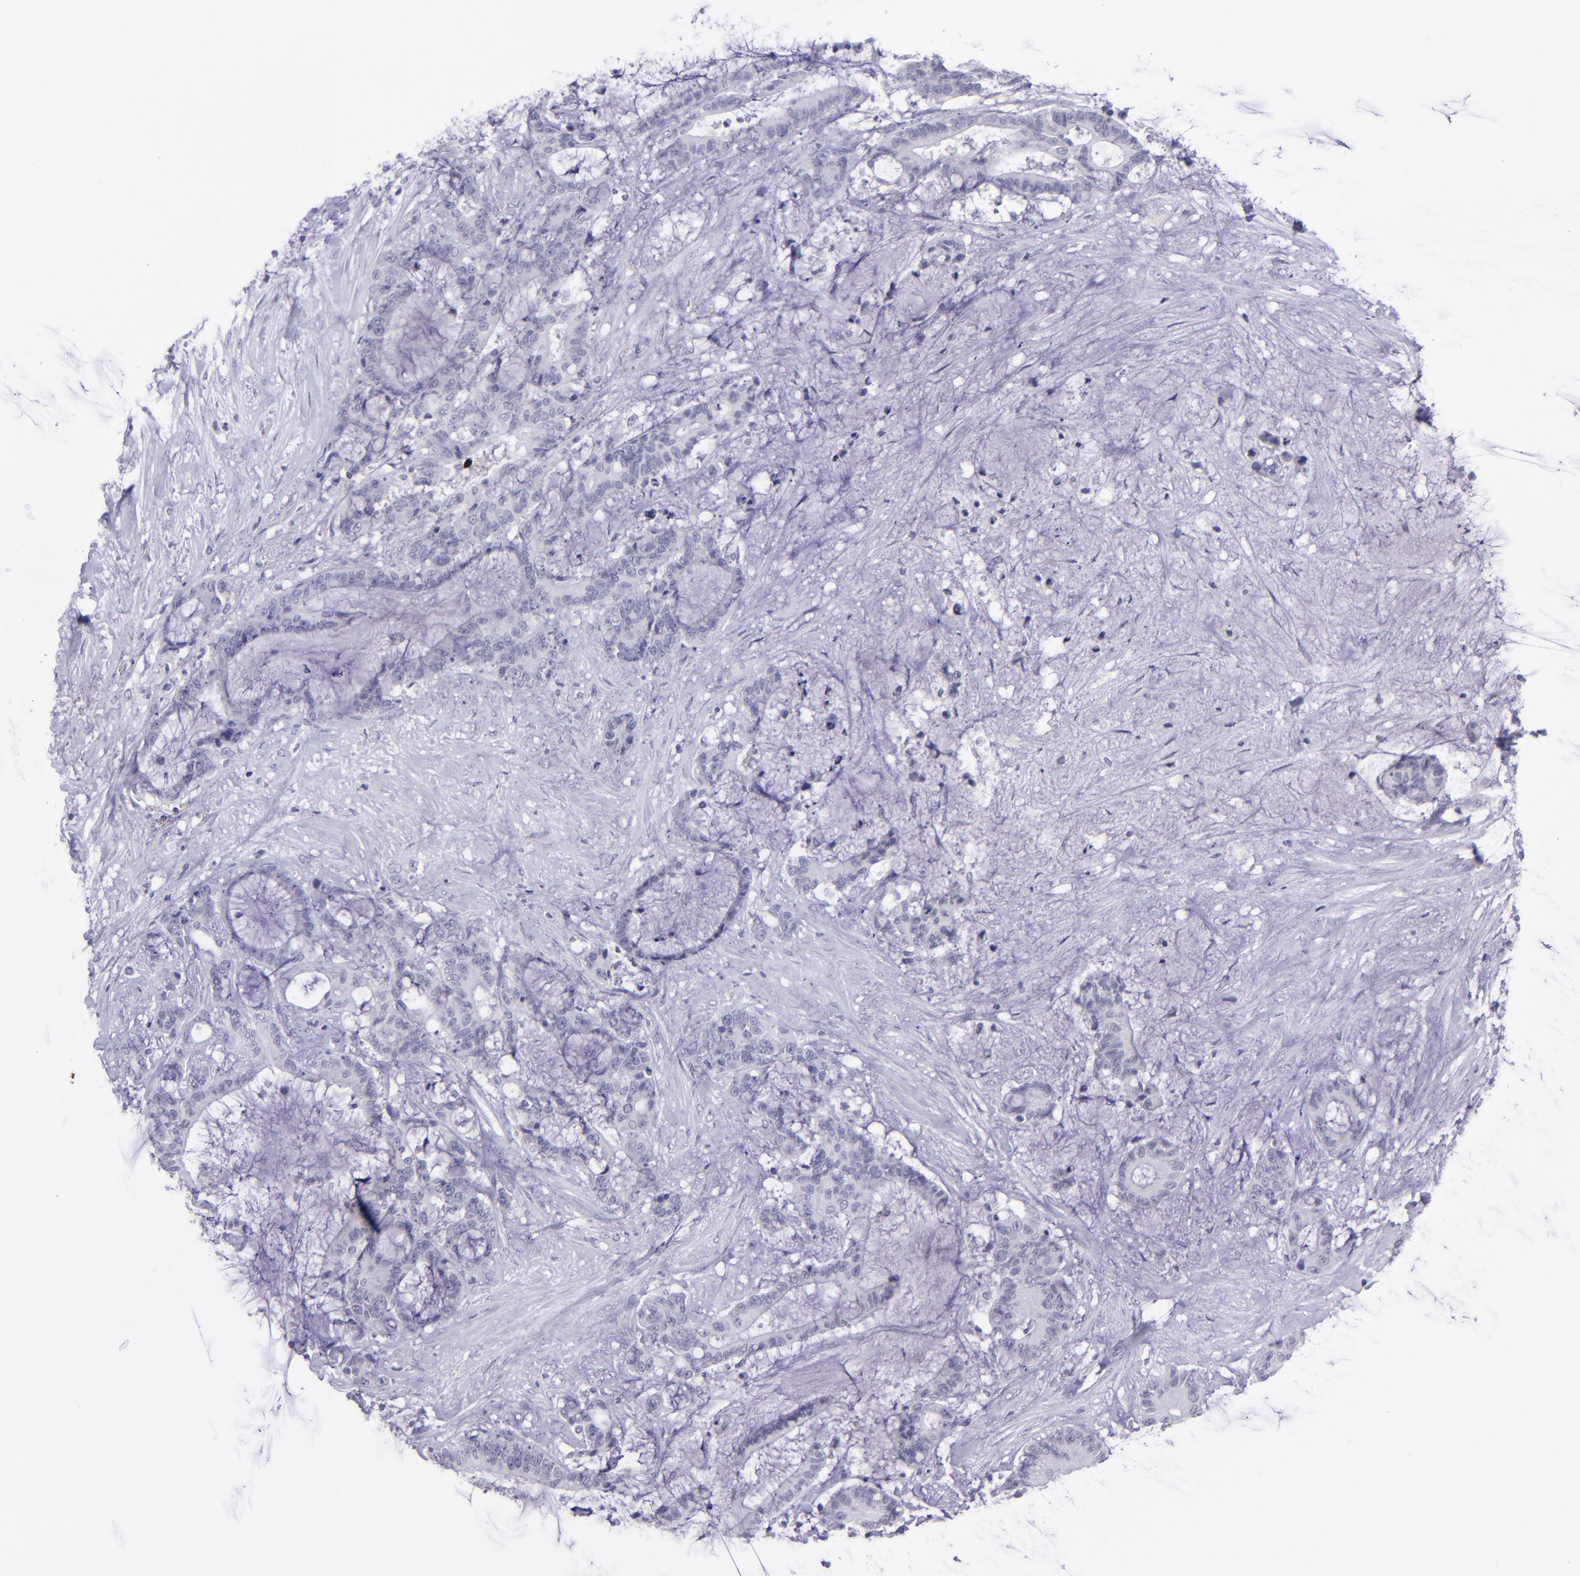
{"staining": {"intensity": "negative", "quantity": "none", "location": "none"}, "tissue": "liver cancer", "cell_type": "Tumor cells", "image_type": "cancer", "snomed": [{"axis": "morphology", "description": "Cholangiocarcinoma"}, {"axis": "topography", "description": "Liver"}], "caption": "This is an immunohistochemistry histopathology image of liver cholangiocarcinoma. There is no staining in tumor cells.", "gene": "POU2F2", "patient": {"sex": "female", "age": 73}}